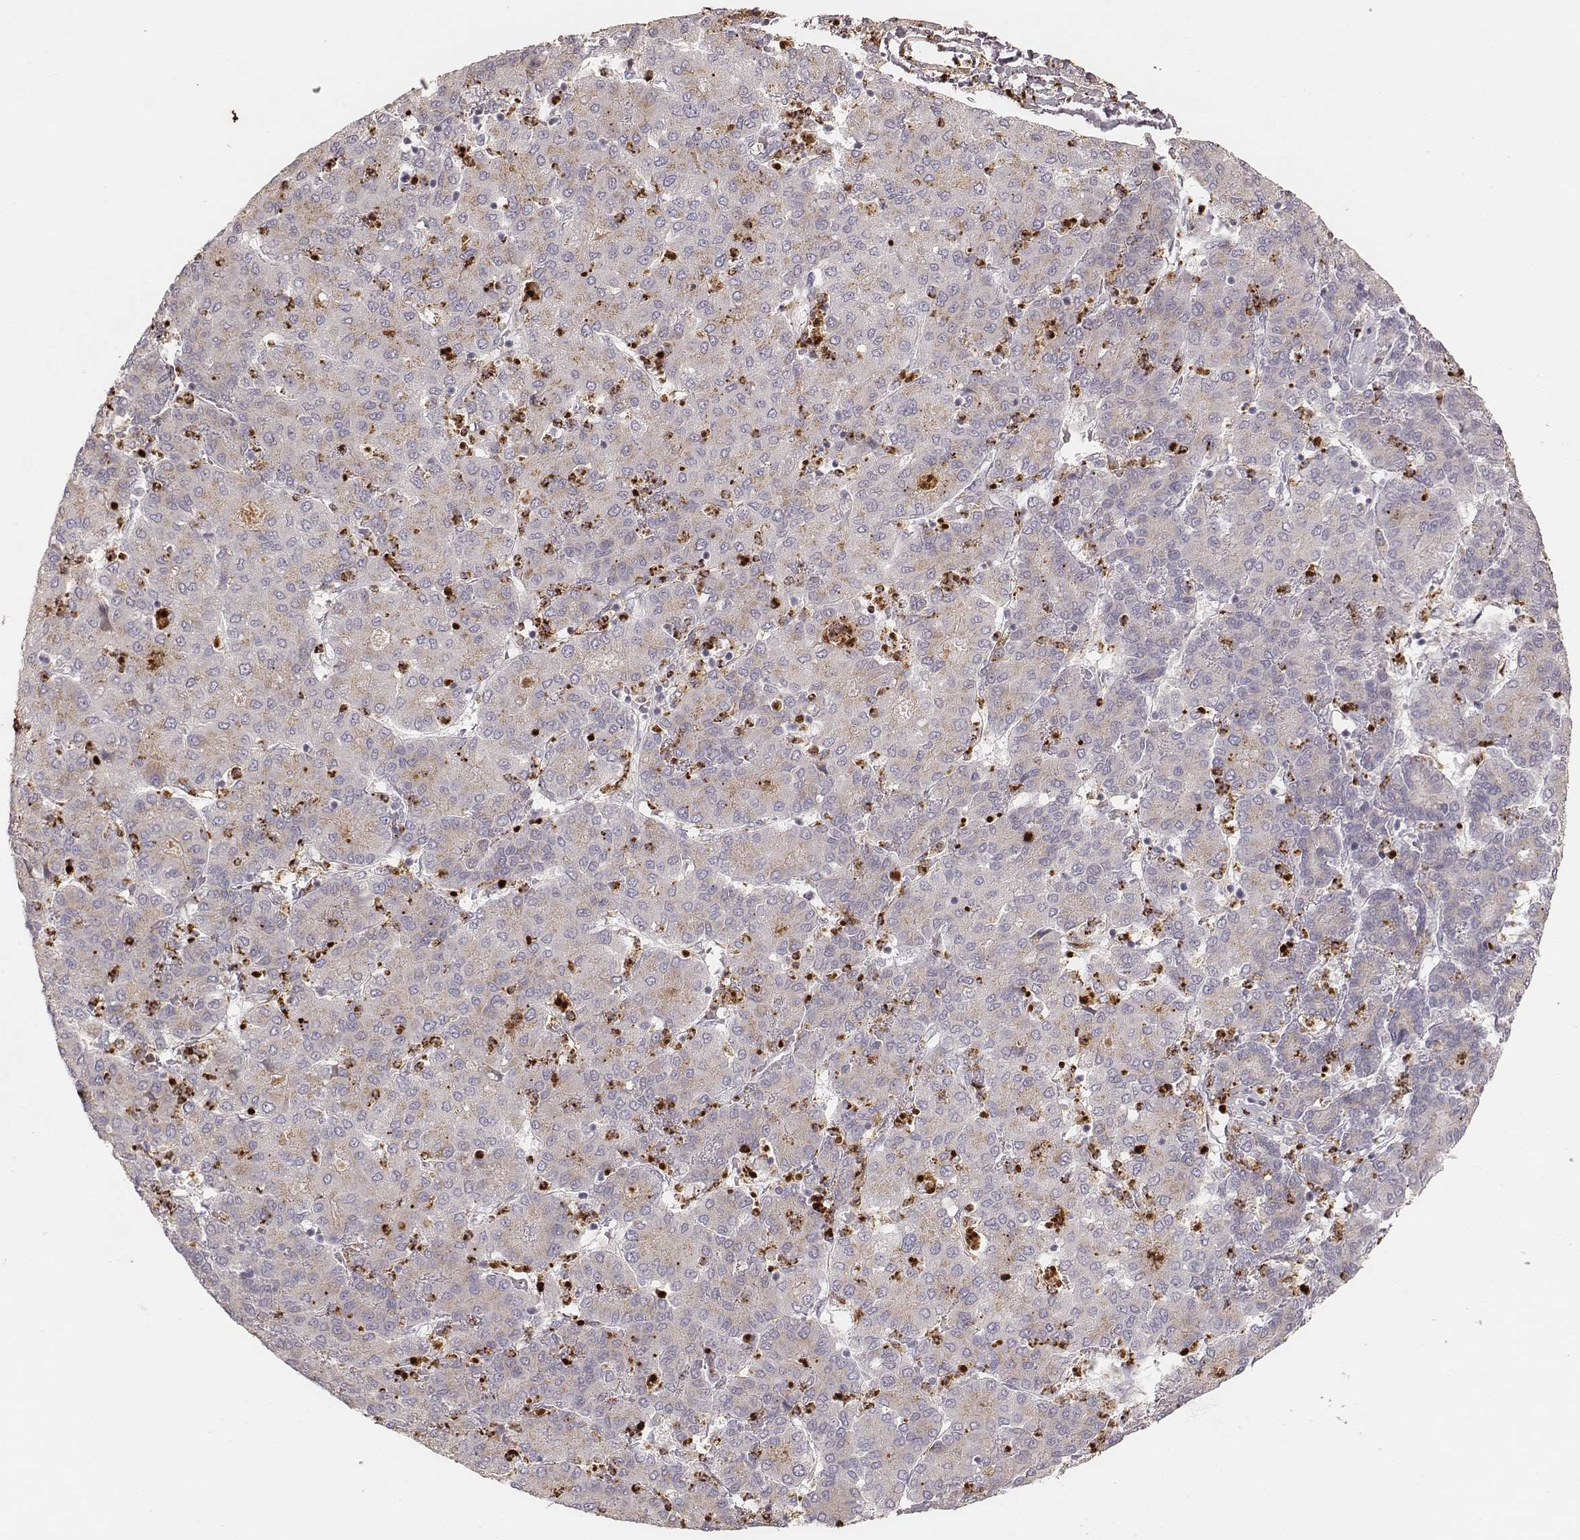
{"staining": {"intensity": "weak", "quantity": ">75%", "location": "cytoplasmic/membranous"}, "tissue": "liver cancer", "cell_type": "Tumor cells", "image_type": "cancer", "snomed": [{"axis": "morphology", "description": "Carcinoma, Hepatocellular, NOS"}, {"axis": "topography", "description": "Liver"}], "caption": "Immunohistochemical staining of human liver cancer (hepatocellular carcinoma) exhibits low levels of weak cytoplasmic/membranous protein expression in approximately >75% of tumor cells.", "gene": "ABCA7", "patient": {"sex": "male", "age": 65}}